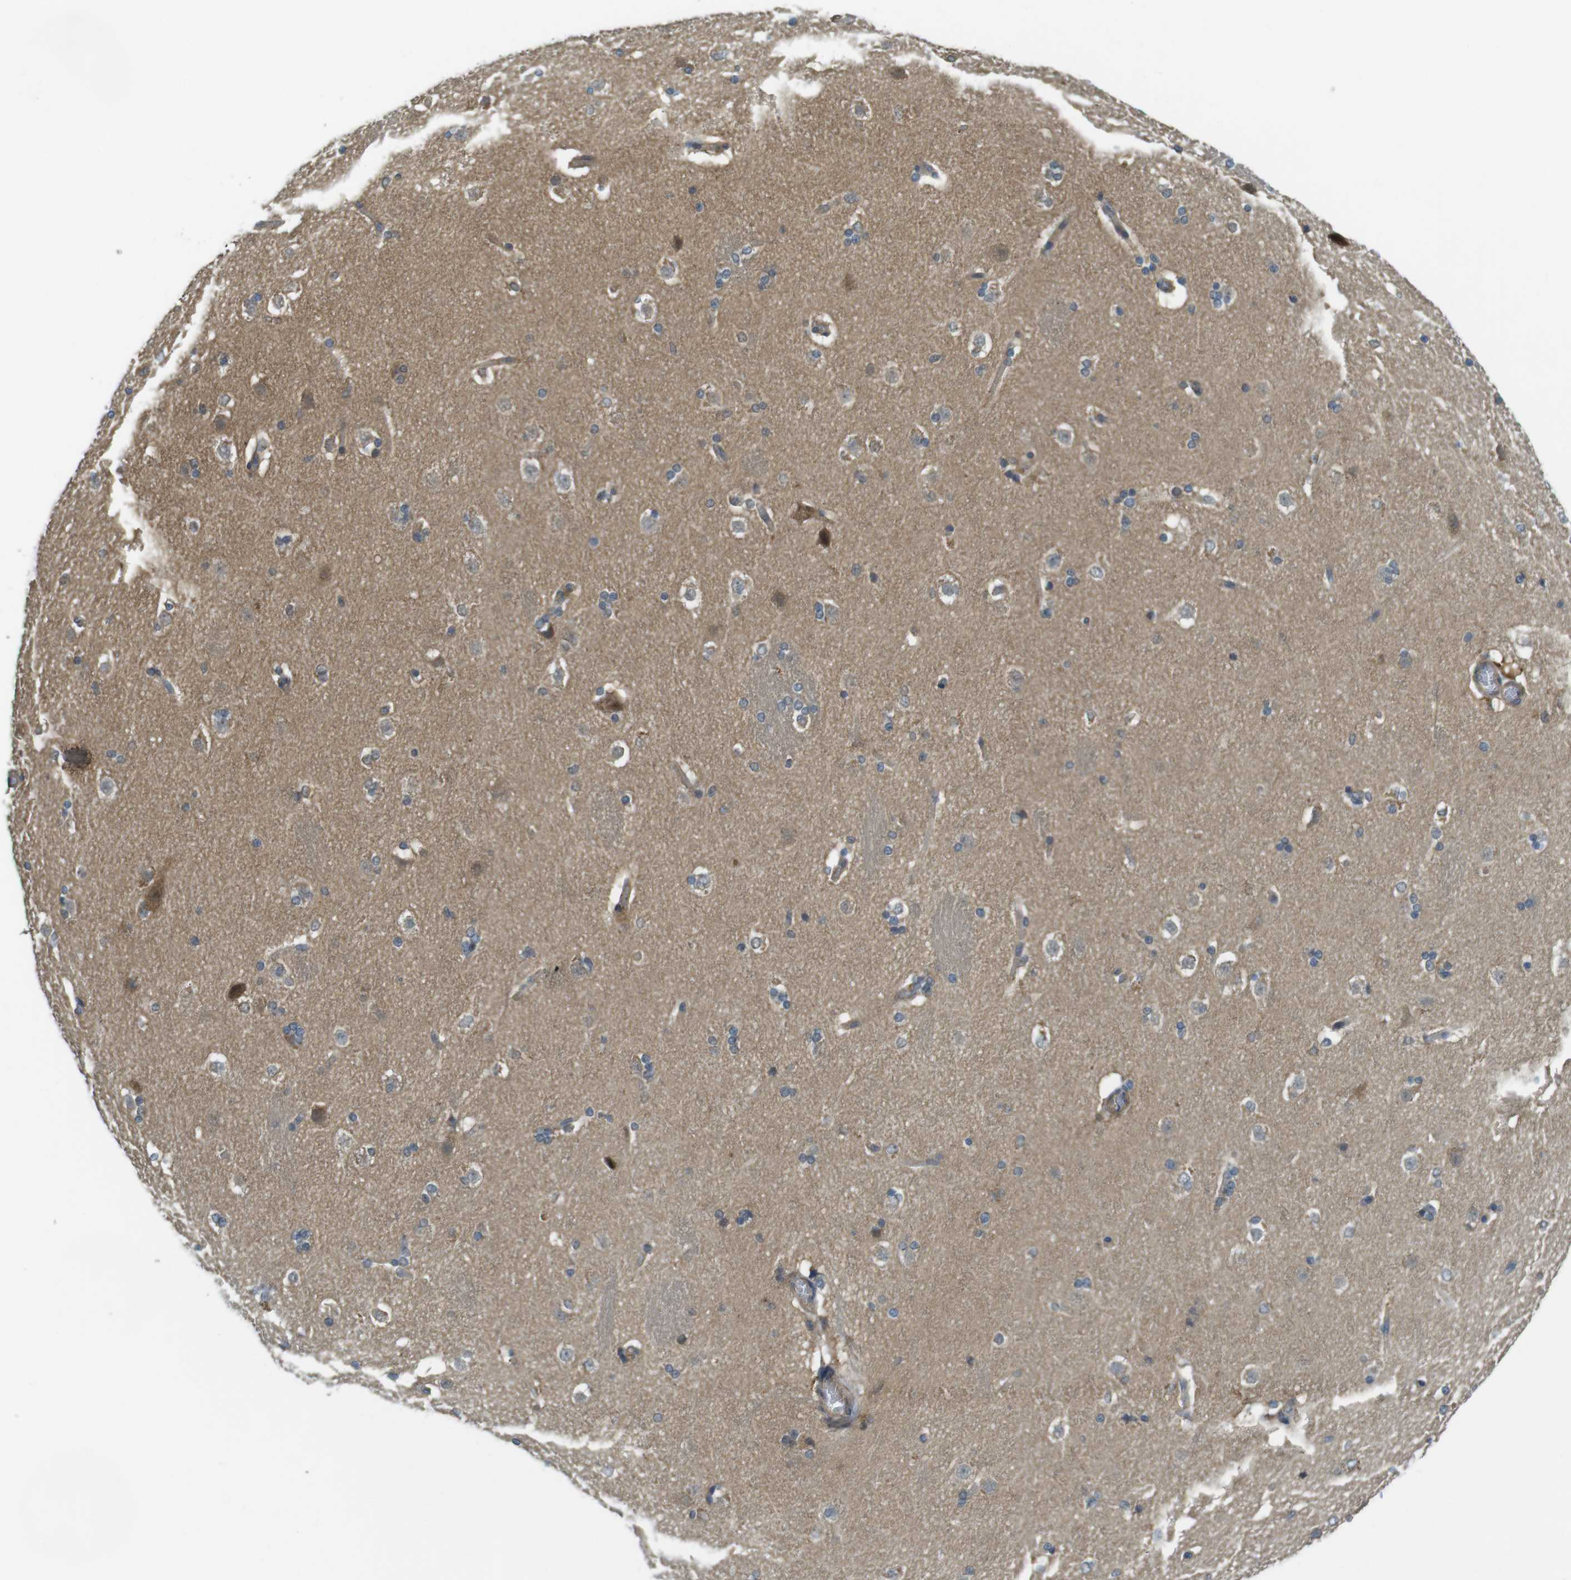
{"staining": {"intensity": "moderate", "quantity": "<25%", "location": "cytoplasmic/membranous"}, "tissue": "caudate", "cell_type": "Glial cells", "image_type": "normal", "snomed": [{"axis": "morphology", "description": "Normal tissue, NOS"}, {"axis": "topography", "description": "Lateral ventricle wall"}], "caption": "Caudate stained for a protein shows moderate cytoplasmic/membranous positivity in glial cells. (DAB (3,3'-diaminobenzidine) IHC with brightfield microscopy, high magnification).", "gene": "LRRC3B", "patient": {"sex": "female", "age": 19}}